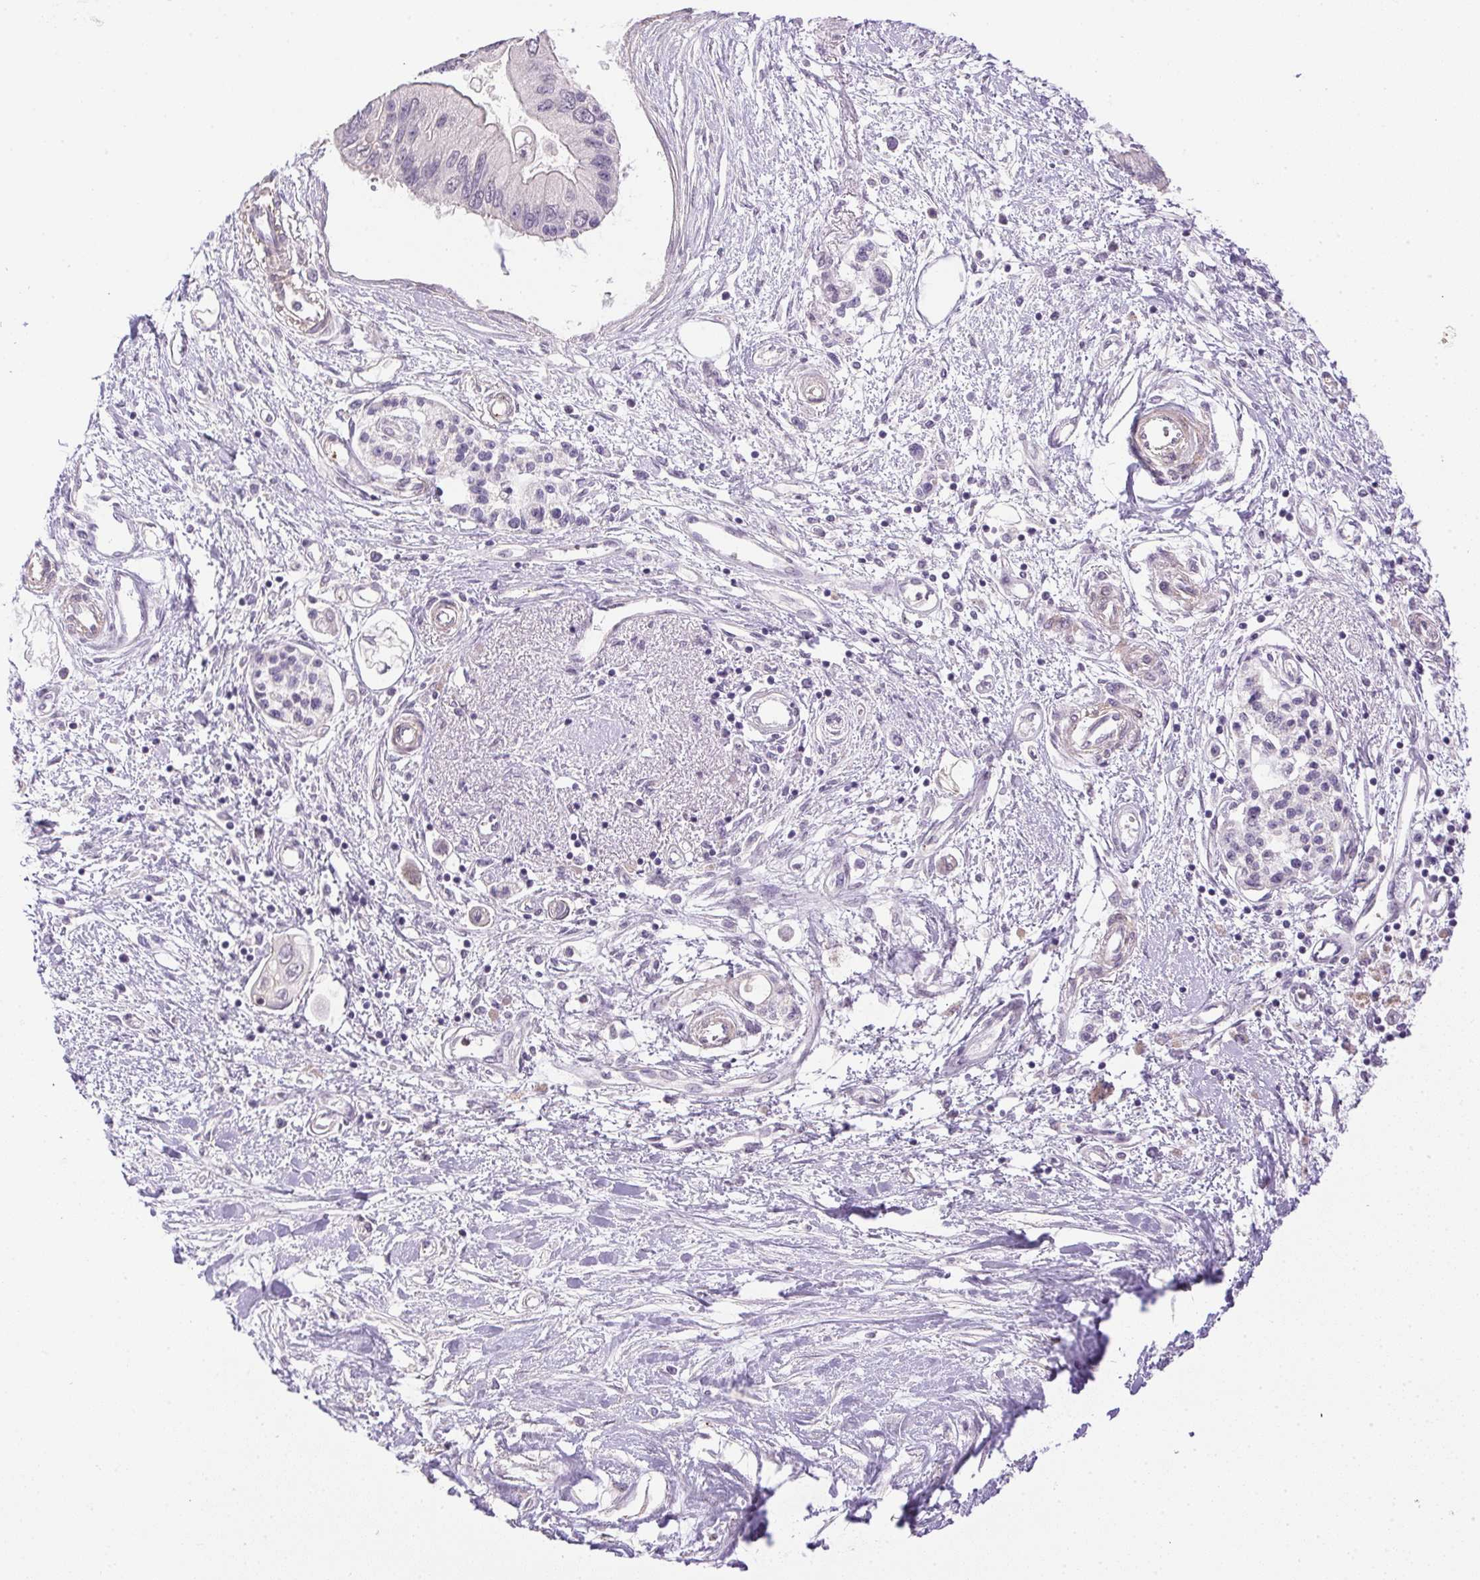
{"staining": {"intensity": "negative", "quantity": "none", "location": "none"}, "tissue": "pancreatic cancer", "cell_type": "Tumor cells", "image_type": "cancer", "snomed": [{"axis": "morphology", "description": "Adenocarcinoma, NOS"}, {"axis": "topography", "description": "Pancreas"}], "caption": "Immunohistochemistry of human pancreatic cancer (adenocarcinoma) demonstrates no positivity in tumor cells.", "gene": "PRL", "patient": {"sex": "female", "age": 77}}